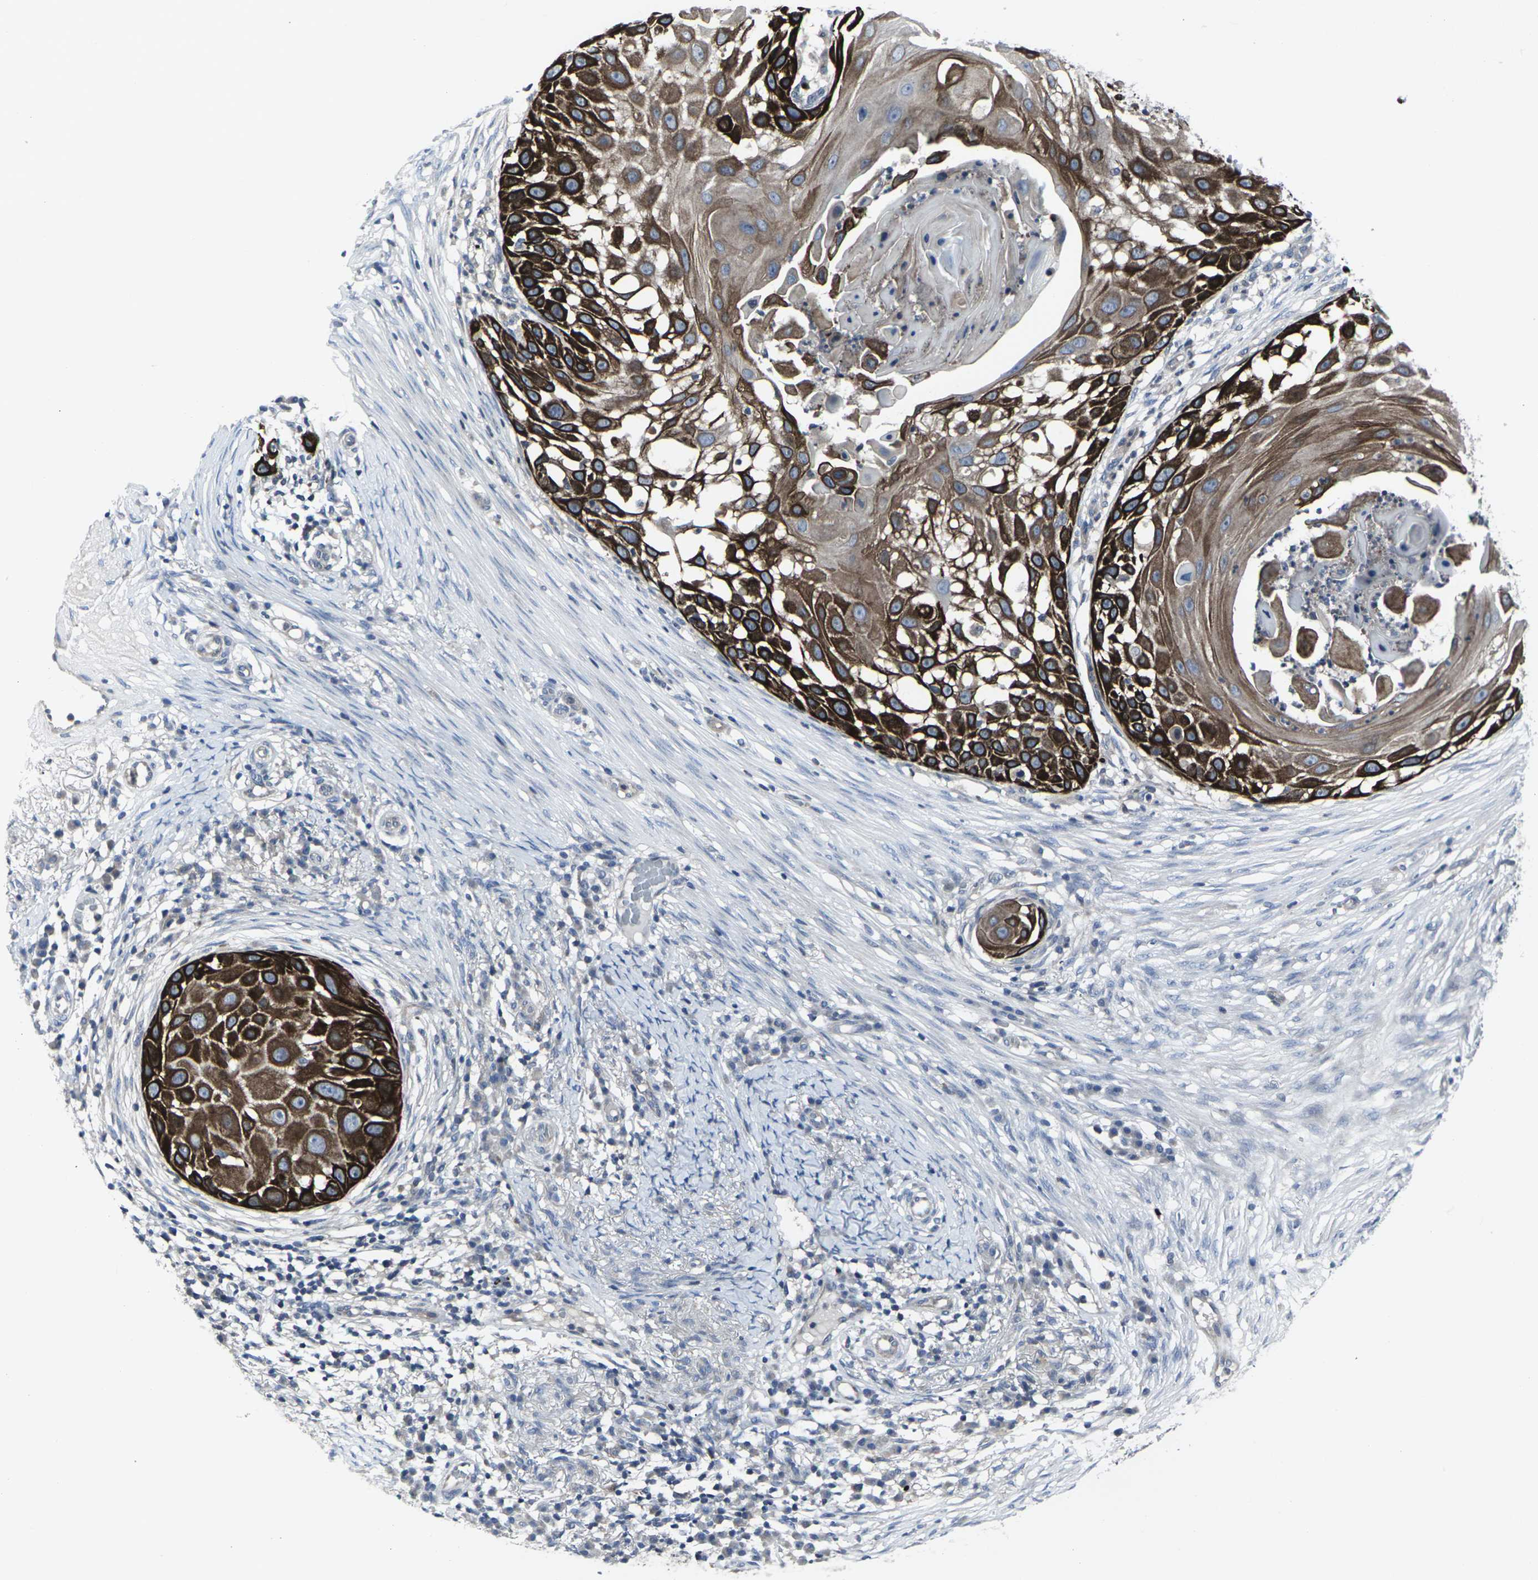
{"staining": {"intensity": "strong", "quantity": ">75%", "location": "cytoplasmic/membranous"}, "tissue": "skin cancer", "cell_type": "Tumor cells", "image_type": "cancer", "snomed": [{"axis": "morphology", "description": "Squamous cell carcinoma, NOS"}, {"axis": "topography", "description": "Skin"}], "caption": "This histopathology image displays skin squamous cell carcinoma stained with IHC to label a protein in brown. The cytoplasmic/membranous of tumor cells show strong positivity for the protein. Nuclei are counter-stained blue.", "gene": "HPRT1", "patient": {"sex": "female", "age": 44}}